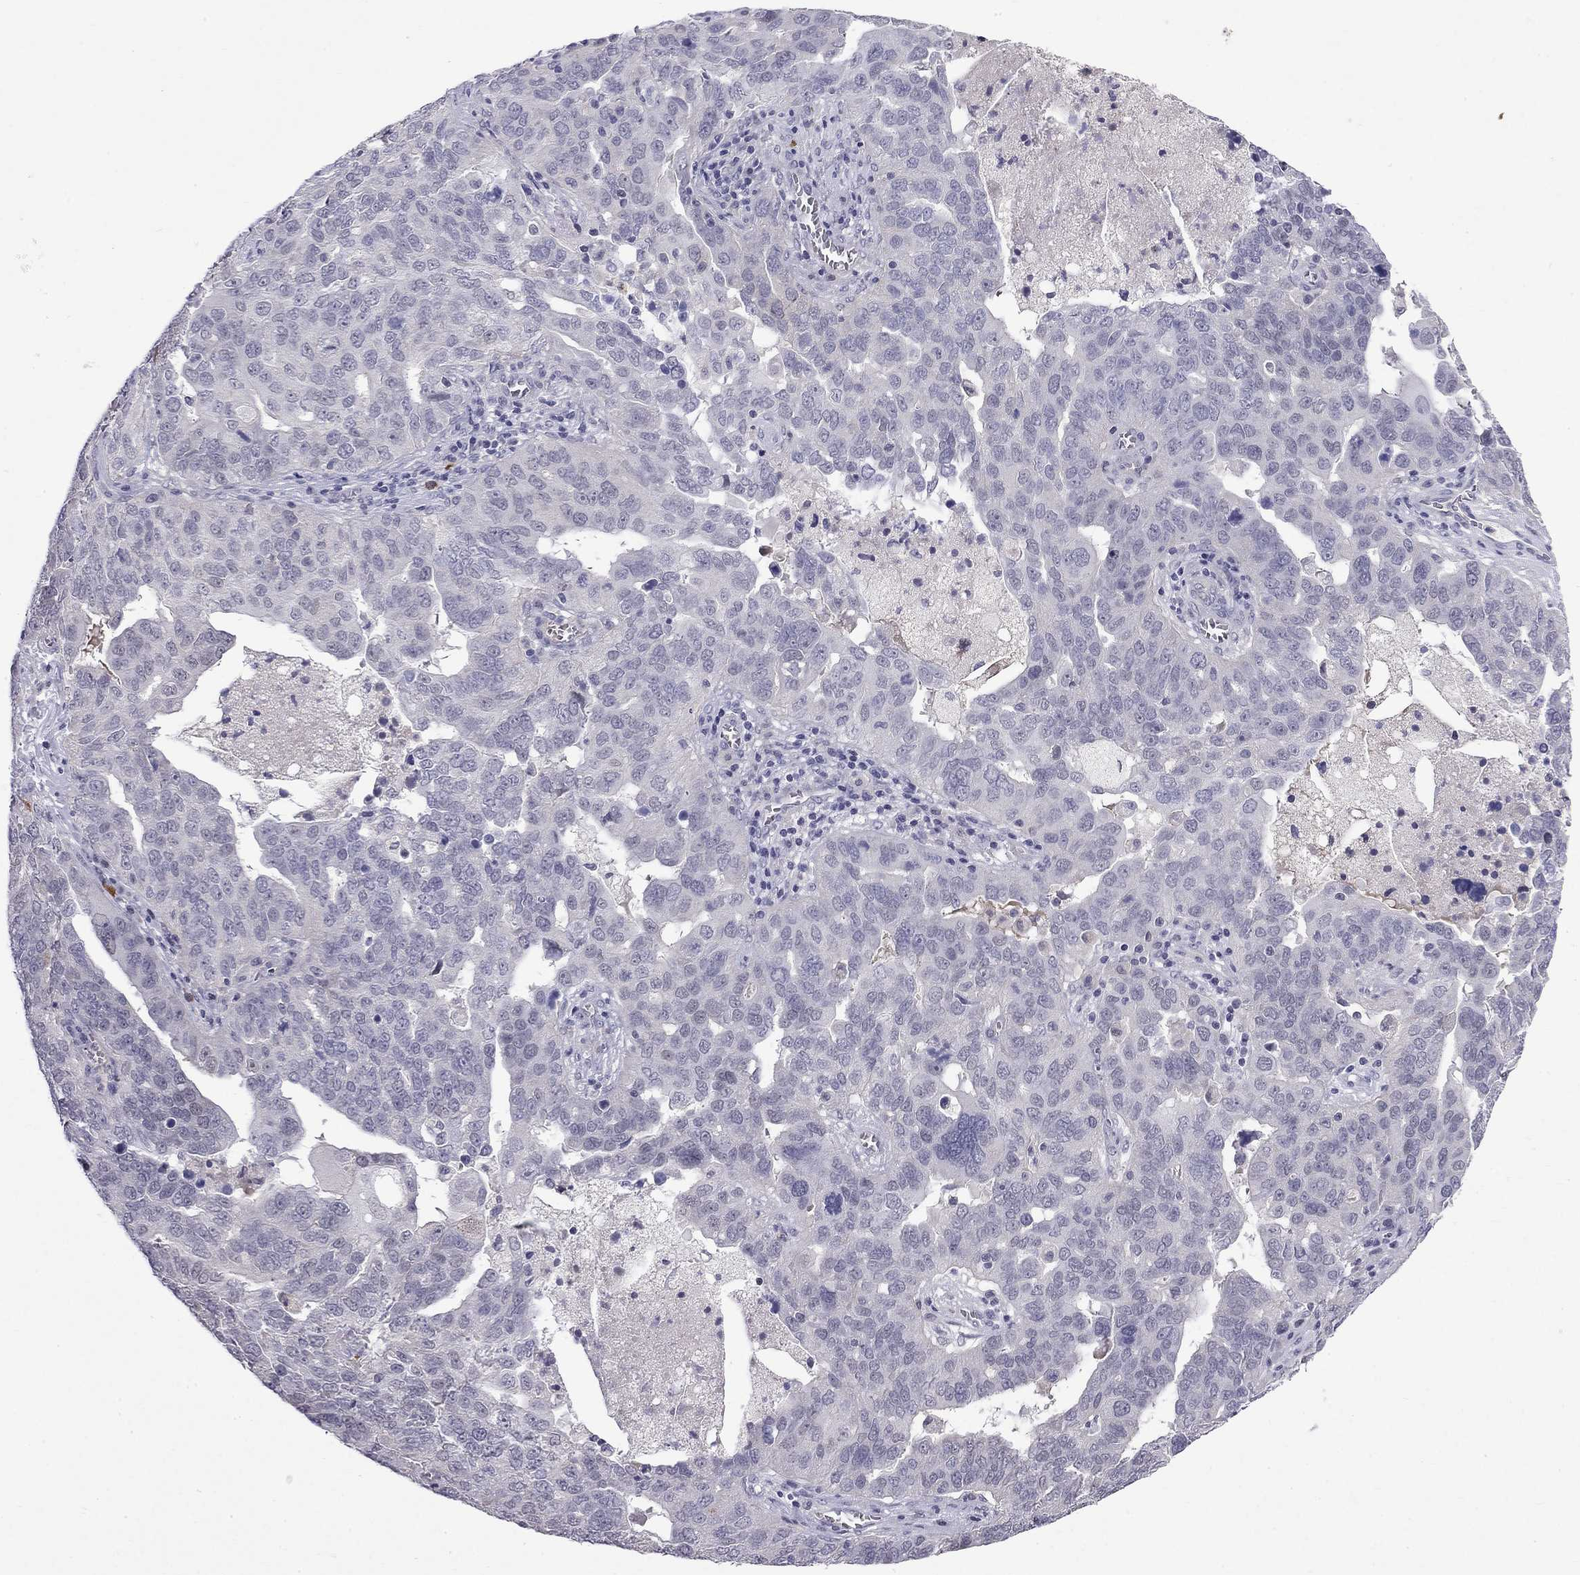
{"staining": {"intensity": "negative", "quantity": "none", "location": "none"}, "tissue": "ovarian cancer", "cell_type": "Tumor cells", "image_type": "cancer", "snomed": [{"axis": "morphology", "description": "Carcinoma, endometroid"}, {"axis": "topography", "description": "Soft tissue"}, {"axis": "topography", "description": "Ovary"}], "caption": "High power microscopy image of an immunohistochemistry (IHC) micrograph of endometroid carcinoma (ovarian), revealing no significant staining in tumor cells.", "gene": "RTL9", "patient": {"sex": "female", "age": 52}}